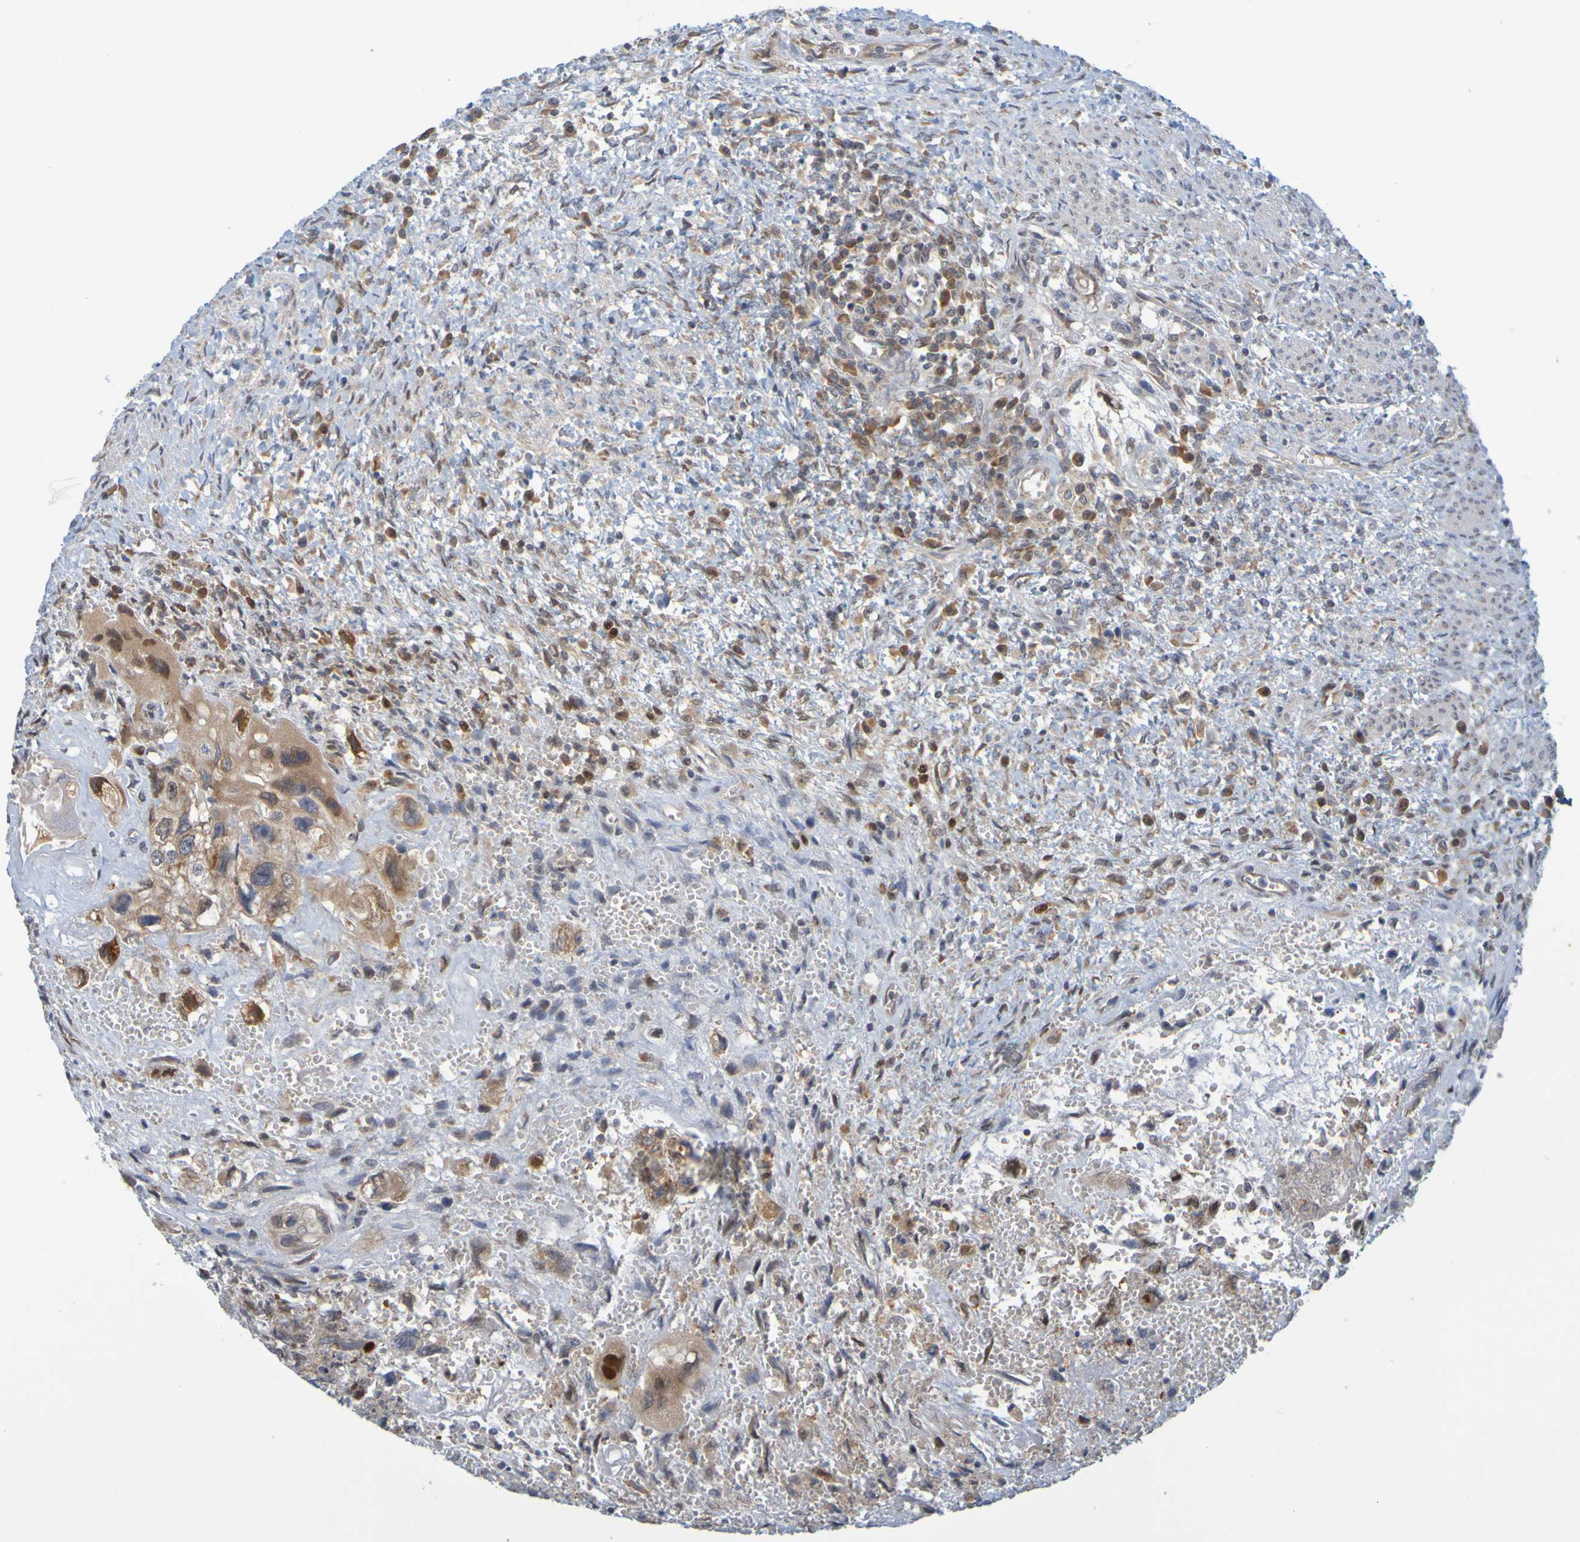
{"staining": {"intensity": "moderate", "quantity": ">75%", "location": "cytoplasmic/membranous,nuclear"}, "tissue": "testis cancer", "cell_type": "Tumor cells", "image_type": "cancer", "snomed": [{"axis": "morphology", "description": "Carcinoma, Embryonal, NOS"}, {"axis": "topography", "description": "Testis"}], "caption": "This photomicrograph shows immunohistochemistry staining of testis cancer (embryonal carcinoma), with medium moderate cytoplasmic/membranous and nuclear positivity in about >75% of tumor cells.", "gene": "MOGS", "patient": {"sex": "male", "age": 28}}